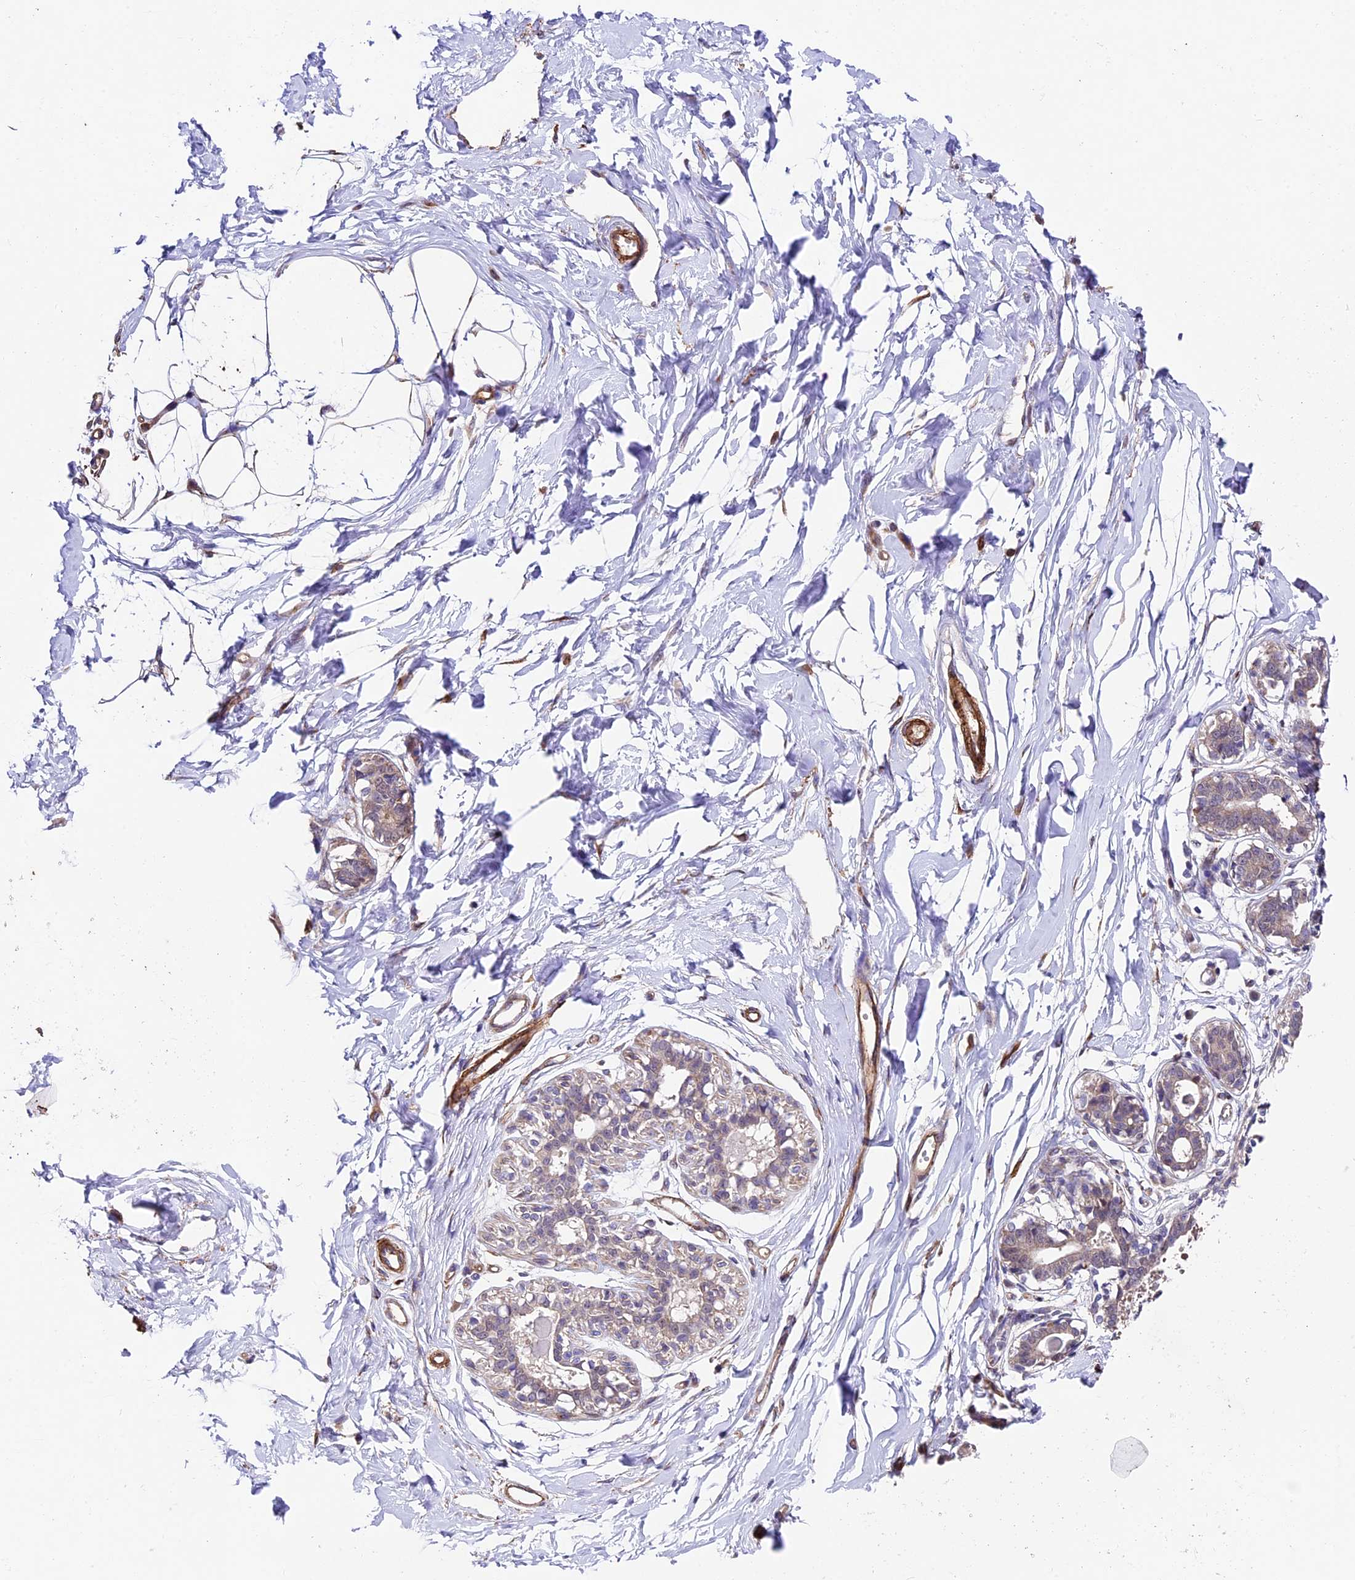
{"staining": {"intensity": "moderate", "quantity": "25%-75%", "location": "cytoplasmic/membranous"}, "tissue": "breast", "cell_type": "Adipocytes", "image_type": "normal", "snomed": [{"axis": "morphology", "description": "Normal tissue, NOS"}, {"axis": "topography", "description": "Breast"}], "caption": "Protein expression analysis of benign human breast reveals moderate cytoplasmic/membranous staining in approximately 25%-75% of adipocytes.", "gene": "LSM7", "patient": {"sex": "female", "age": 45}}